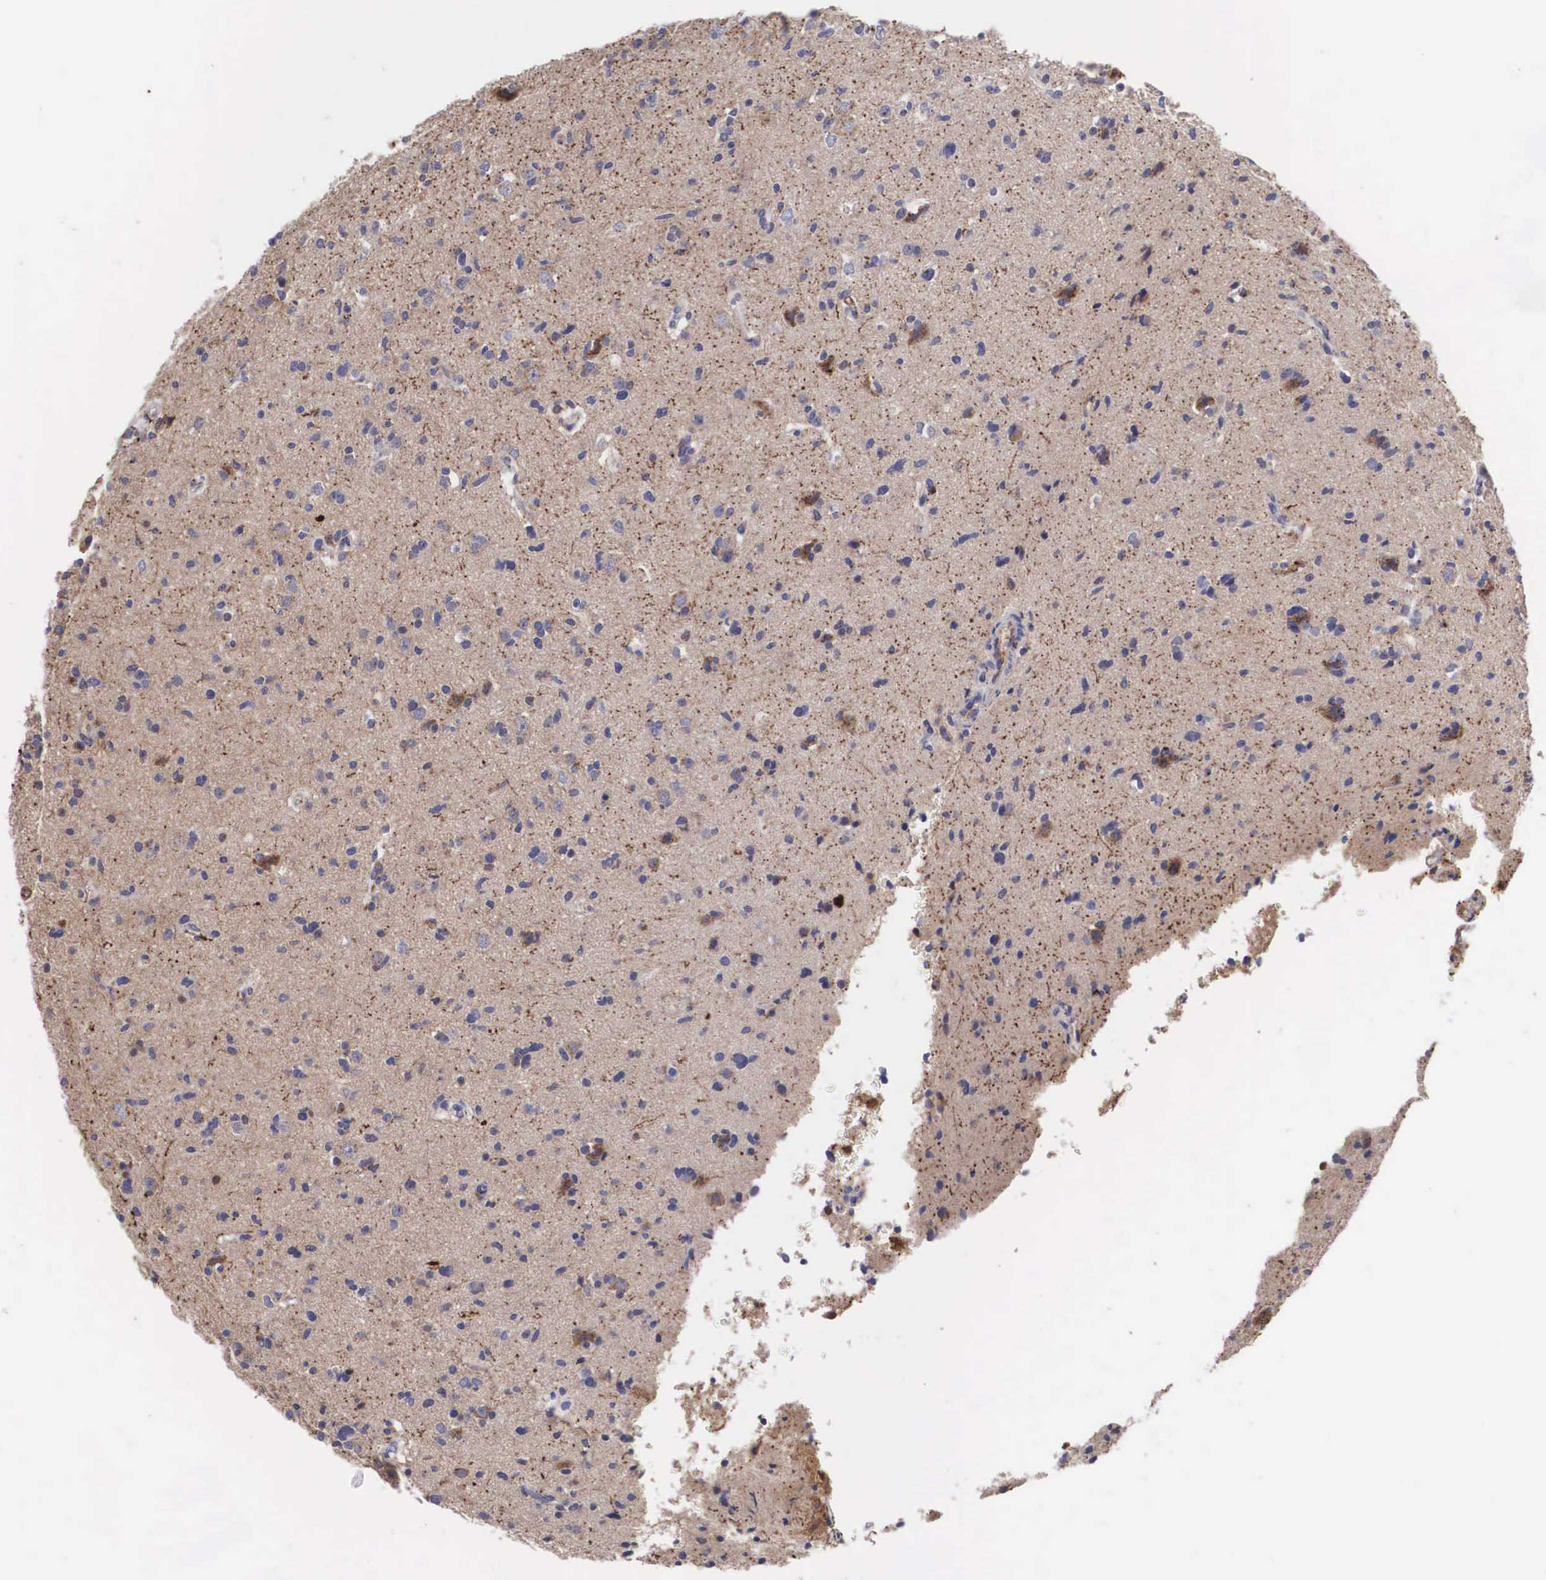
{"staining": {"intensity": "weak", "quantity": "<25%", "location": "cytoplasmic/membranous,nuclear"}, "tissue": "glioma", "cell_type": "Tumor cells", "image_type": "cancer", "snomed": [{"axis": "morphology", "description": "Glioma, malignant, Low grade"}, {"axis": "topography", "description": "Brain"}], "caption": "IHC micrograph of neoplastic tissue: glioma stained with DAB shows no significant protein expression in tumor cells. The staining is performed using DAB (3,3'-diaminobenzidine) brown chromogen with nuclei counter-stained in using hematoxylin.", "gene": "CLU", "patient": {"sex": "female", "age": 46}}